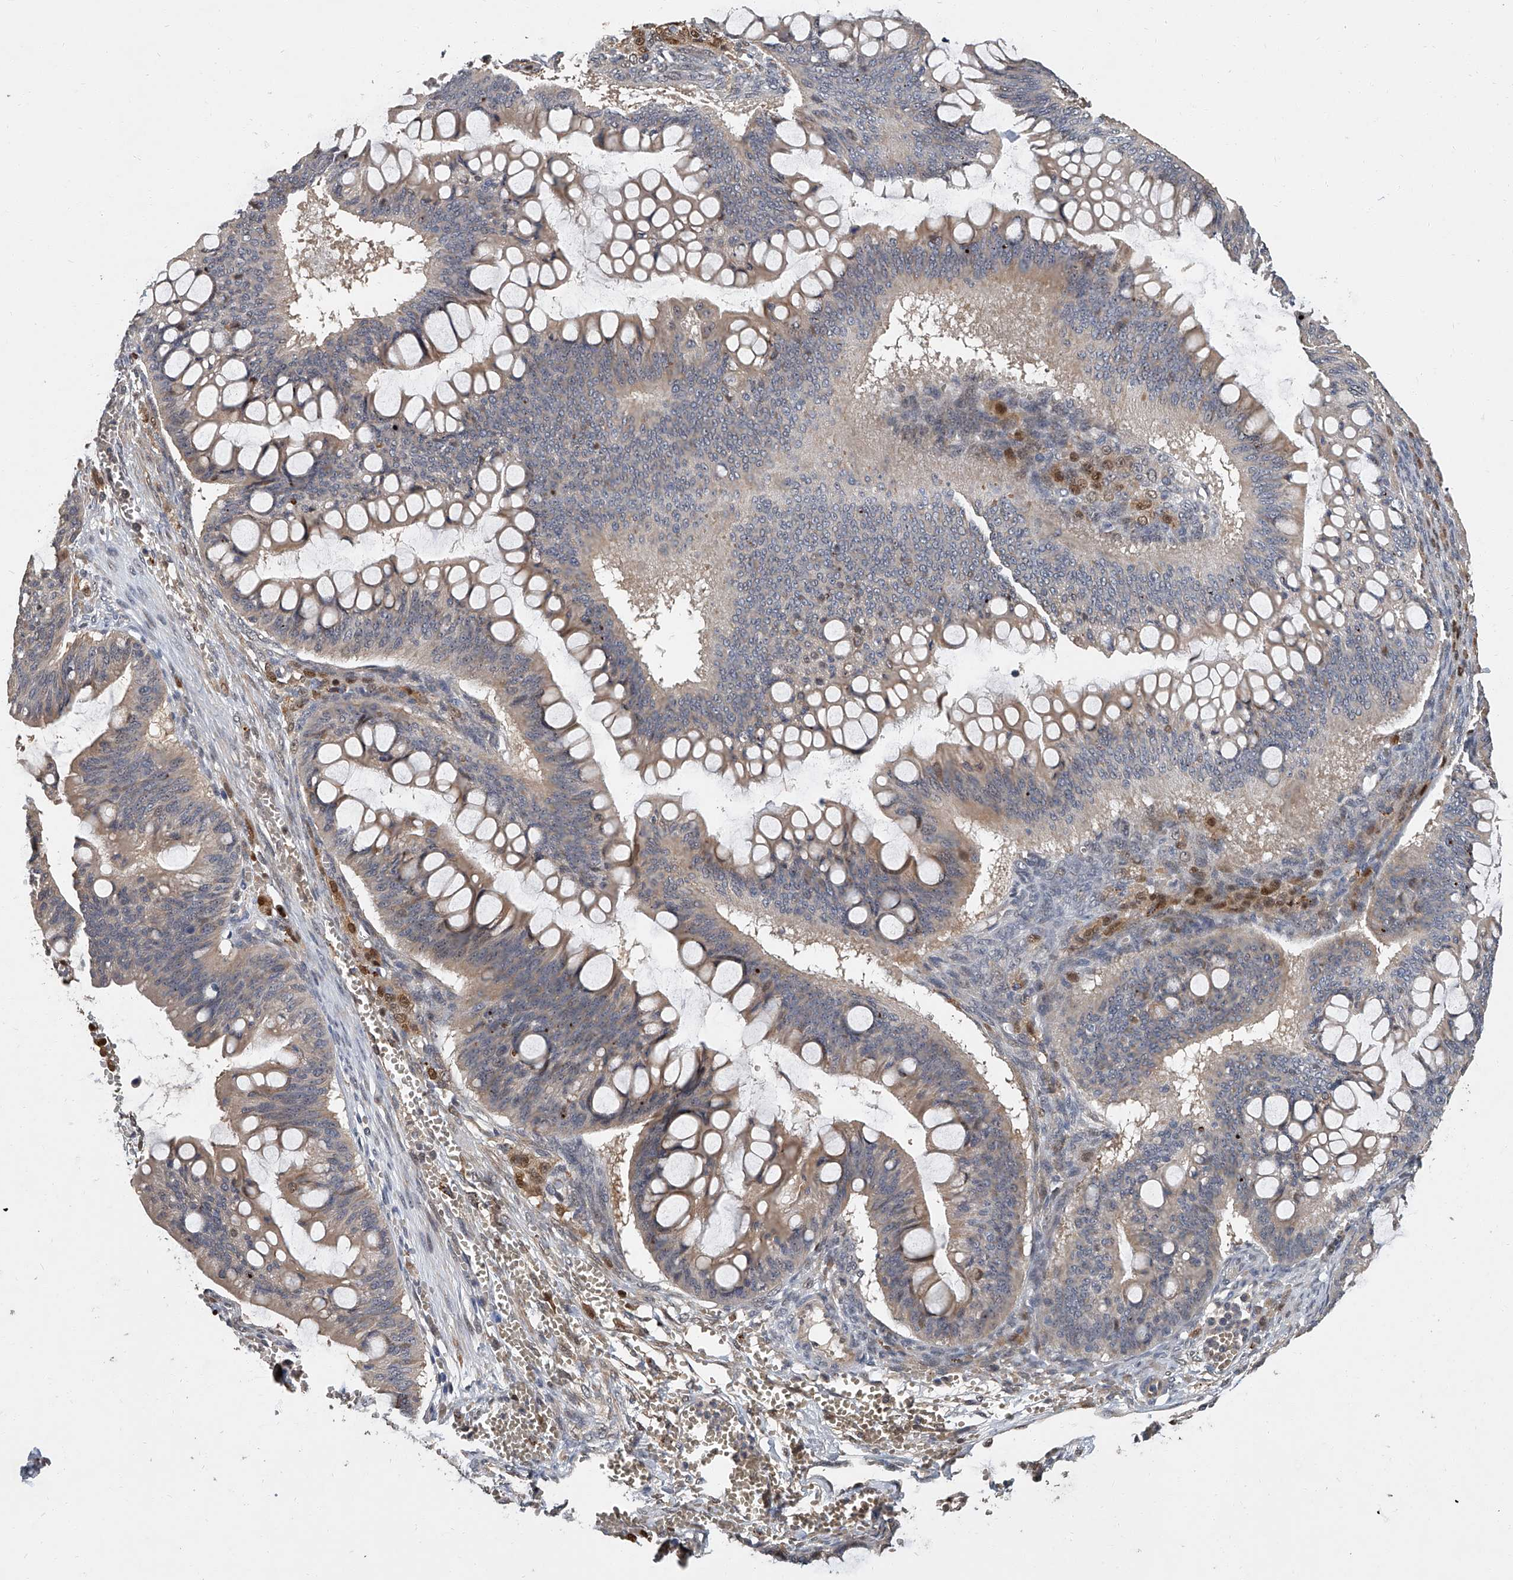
{"staining": {"intensity": "weak", "quantity": "25%-75%", "location": "cytoplasmic/membranous"}, "tissue": "ovarian cancer", "cell_type": "Tumor cells", "image_type": "cancer", "snomed": [{"axis": "morphology", "description": "Cystadenocarcinoma, mucinous, NOS"}, {"axis": "topography", "description": "Ovary"}], "caption": "Human ovarian mucinous cystadenocarcinoma stained for a protein (brown) shows weak cytoplasmic/membranous positive positivity in about 25%-75% of tumor cells.", "gene": "JAG2", "patient": {"sex": "female", "age": 73}}